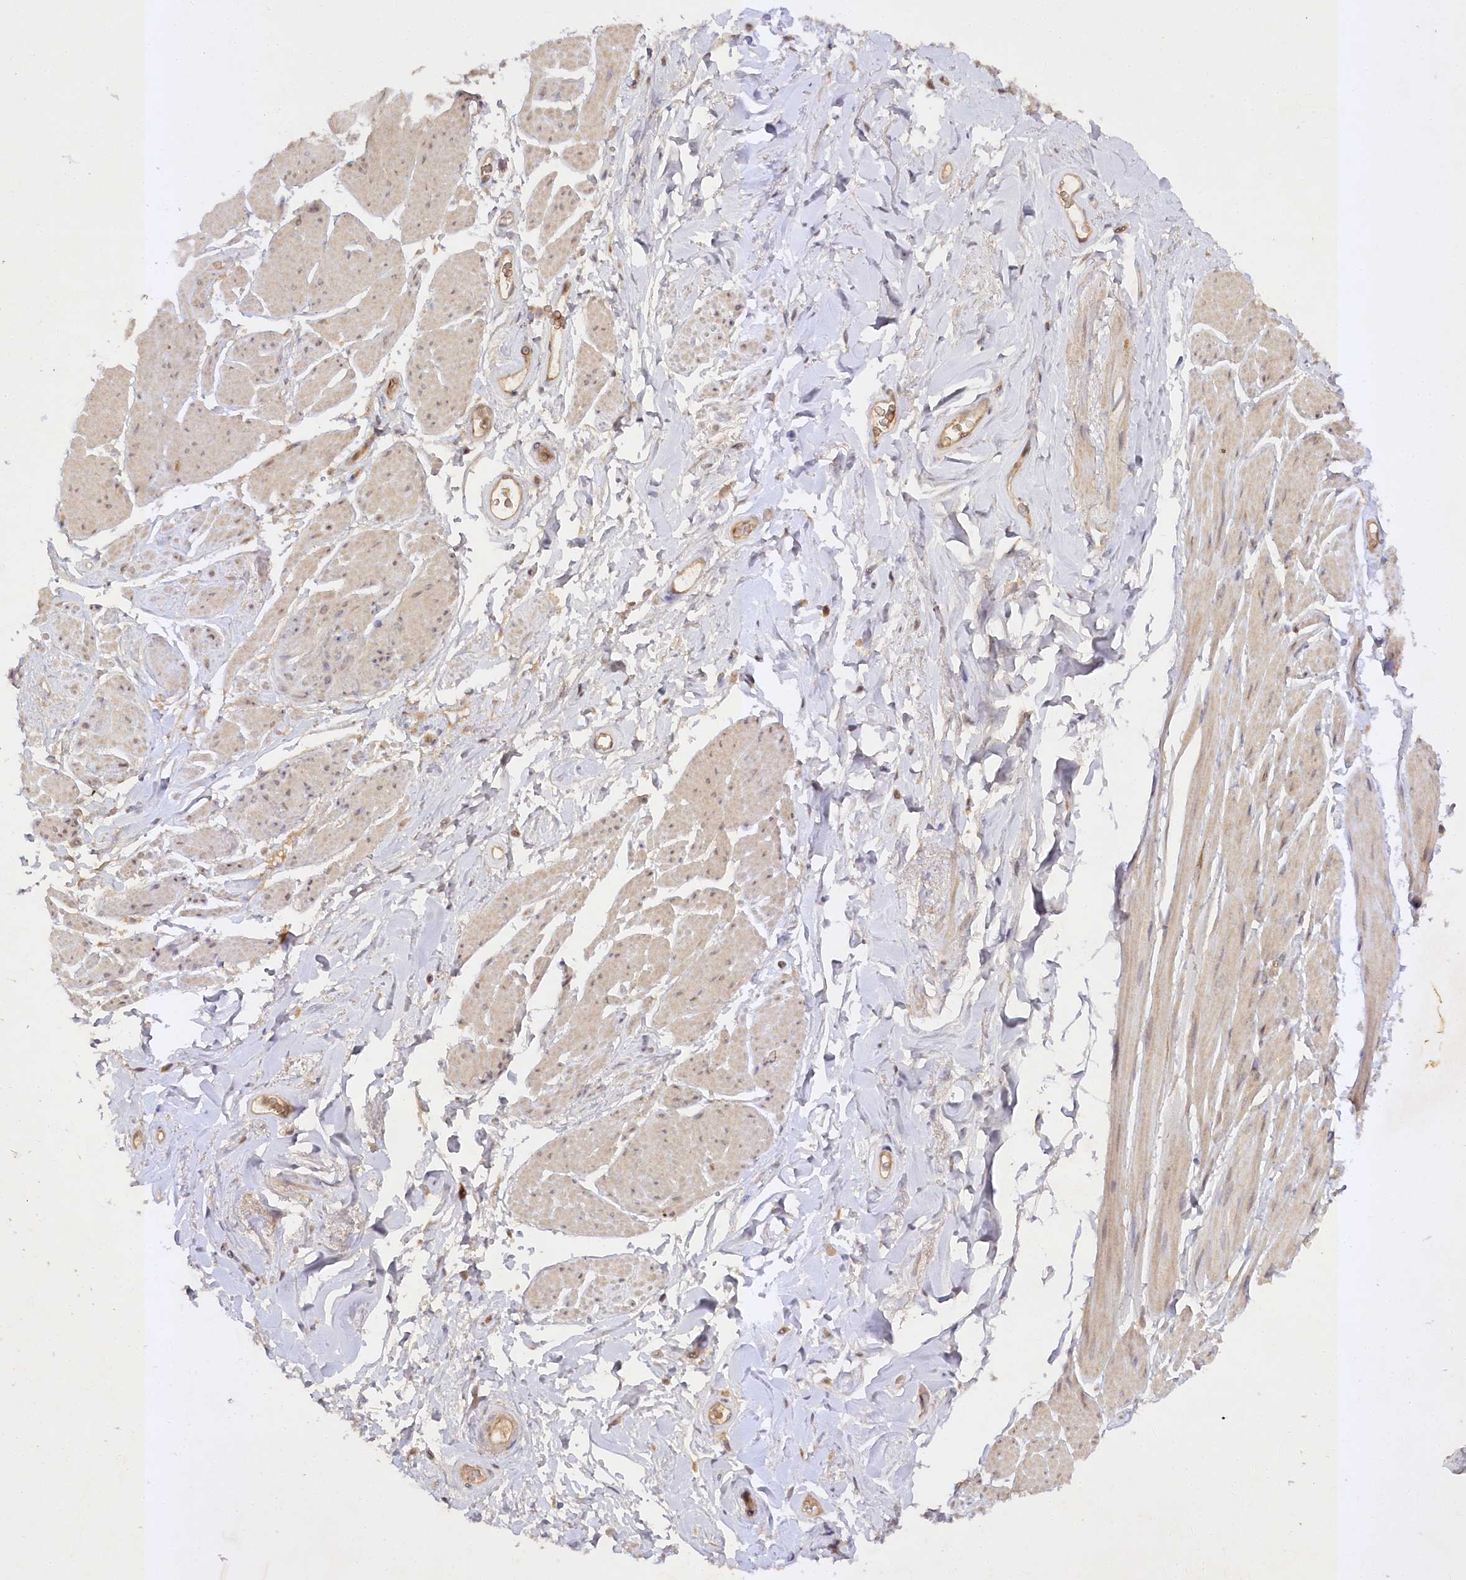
{"staining": {"intensity": "weak", "quantity": "25%-75%", "location": "cytoplasmic/membranous"}, "tissue": "smooth muscle", "cell_type": "Smooth muscle cells", "image_type": "normal", "snomed": [{"axis": "morphology", "description": "Normal tissue, NOS"}, {"axis": "topography", "description": "Smooth muscle"}, {"axis": "topography", "description": "Peripheral nerve tissue"}], "caption": "Immunohistochemistry histopathology image of normal human smooth muscle stained for a protein (brown), which displays low levels of weak cytoplasmic/membranous expression in about 25%-75% of smooth muscle cells.", "gene": "TRAF3IP1", "patient": {"sex": "male", "age": 69}}